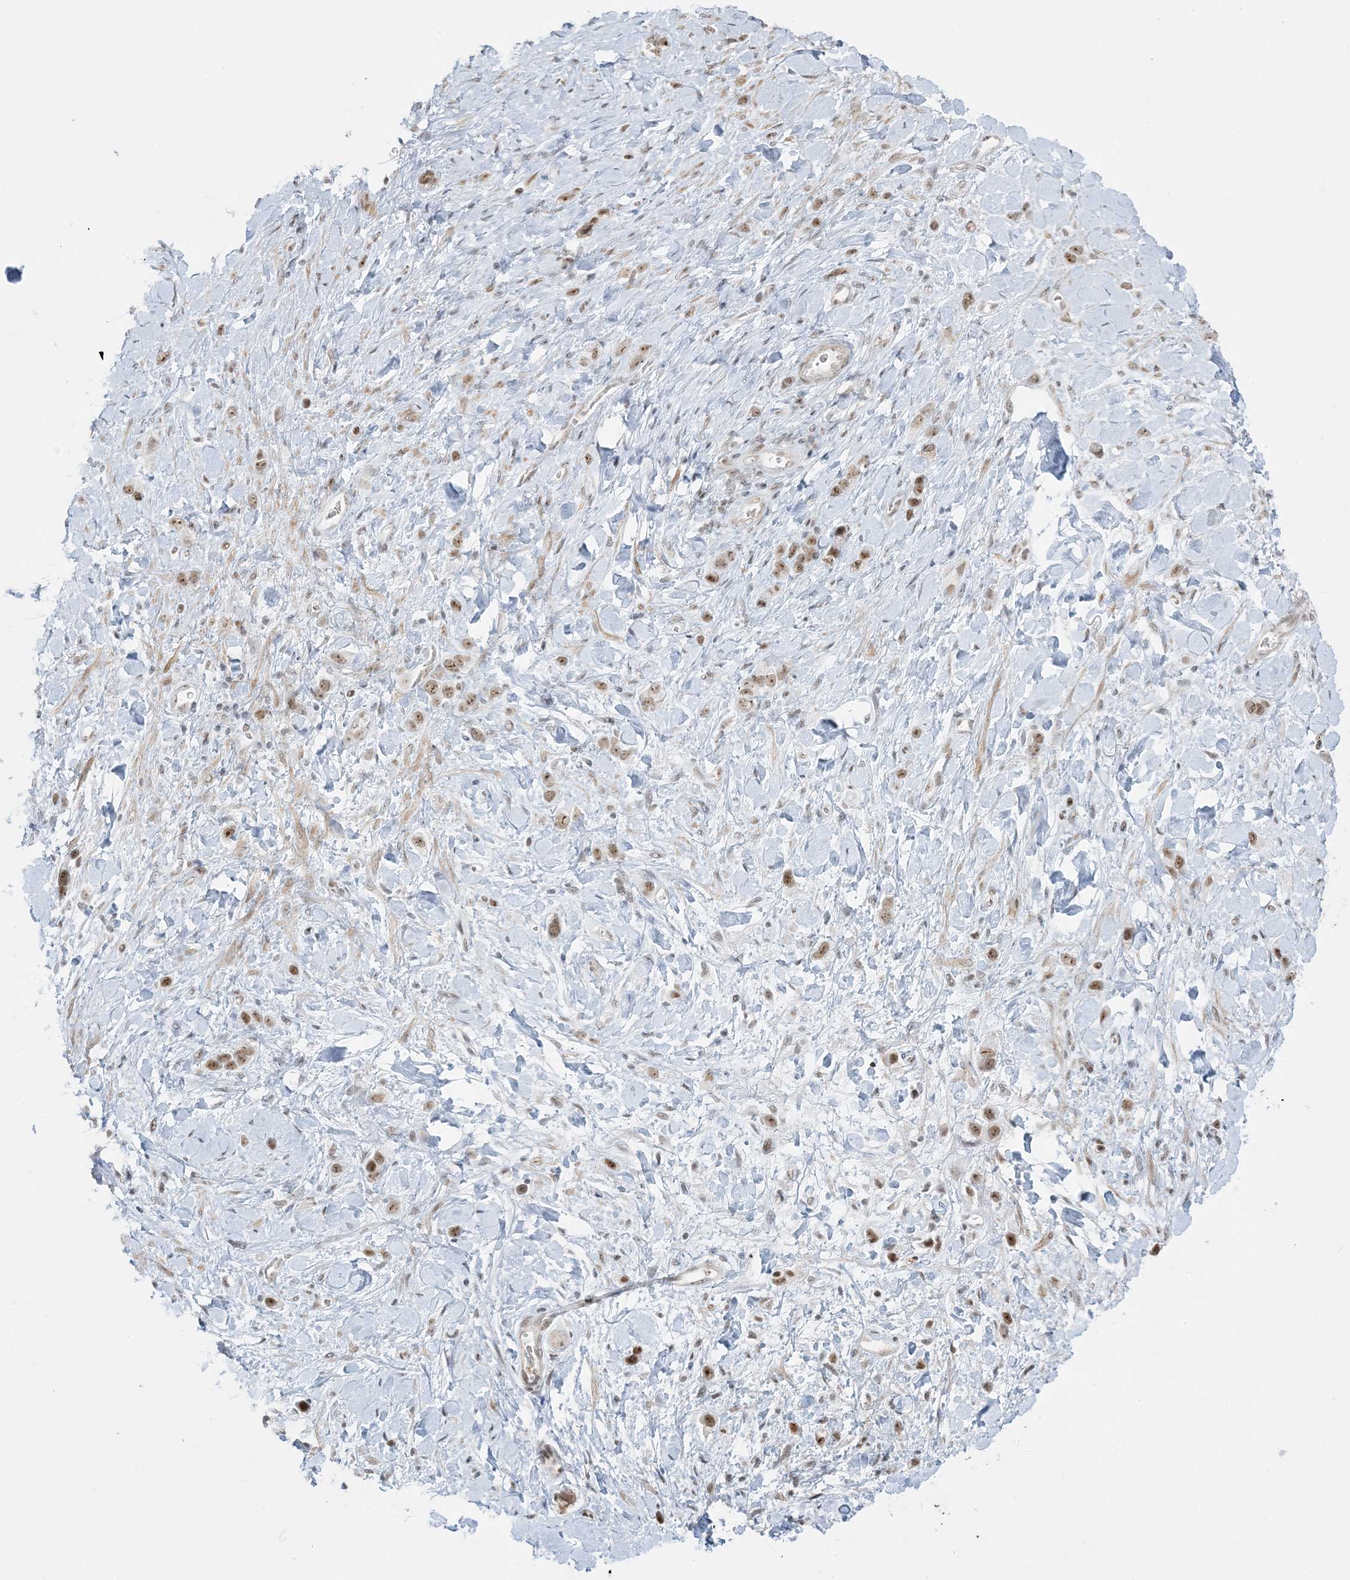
{"staining": {"intensity": "moderate", "quantity": ">75%", "location": "nuclear"}, "tissue": "stomach cancer", "cell_type": "Tumor cells", "image_type": "cancer", "snomed": [{"axis": "morphology", "description": "Adenocarcinoma, NOS"}, {"axis": "topography", "description": "Stomach"}], "caption": "Protein staining of stomach adenocarcinoma tissue displays moderate nuclear expression in approximately >75% of tumor cells.", "gene": "ZNF787", "patient": {"sex": "female", "age": 65}}